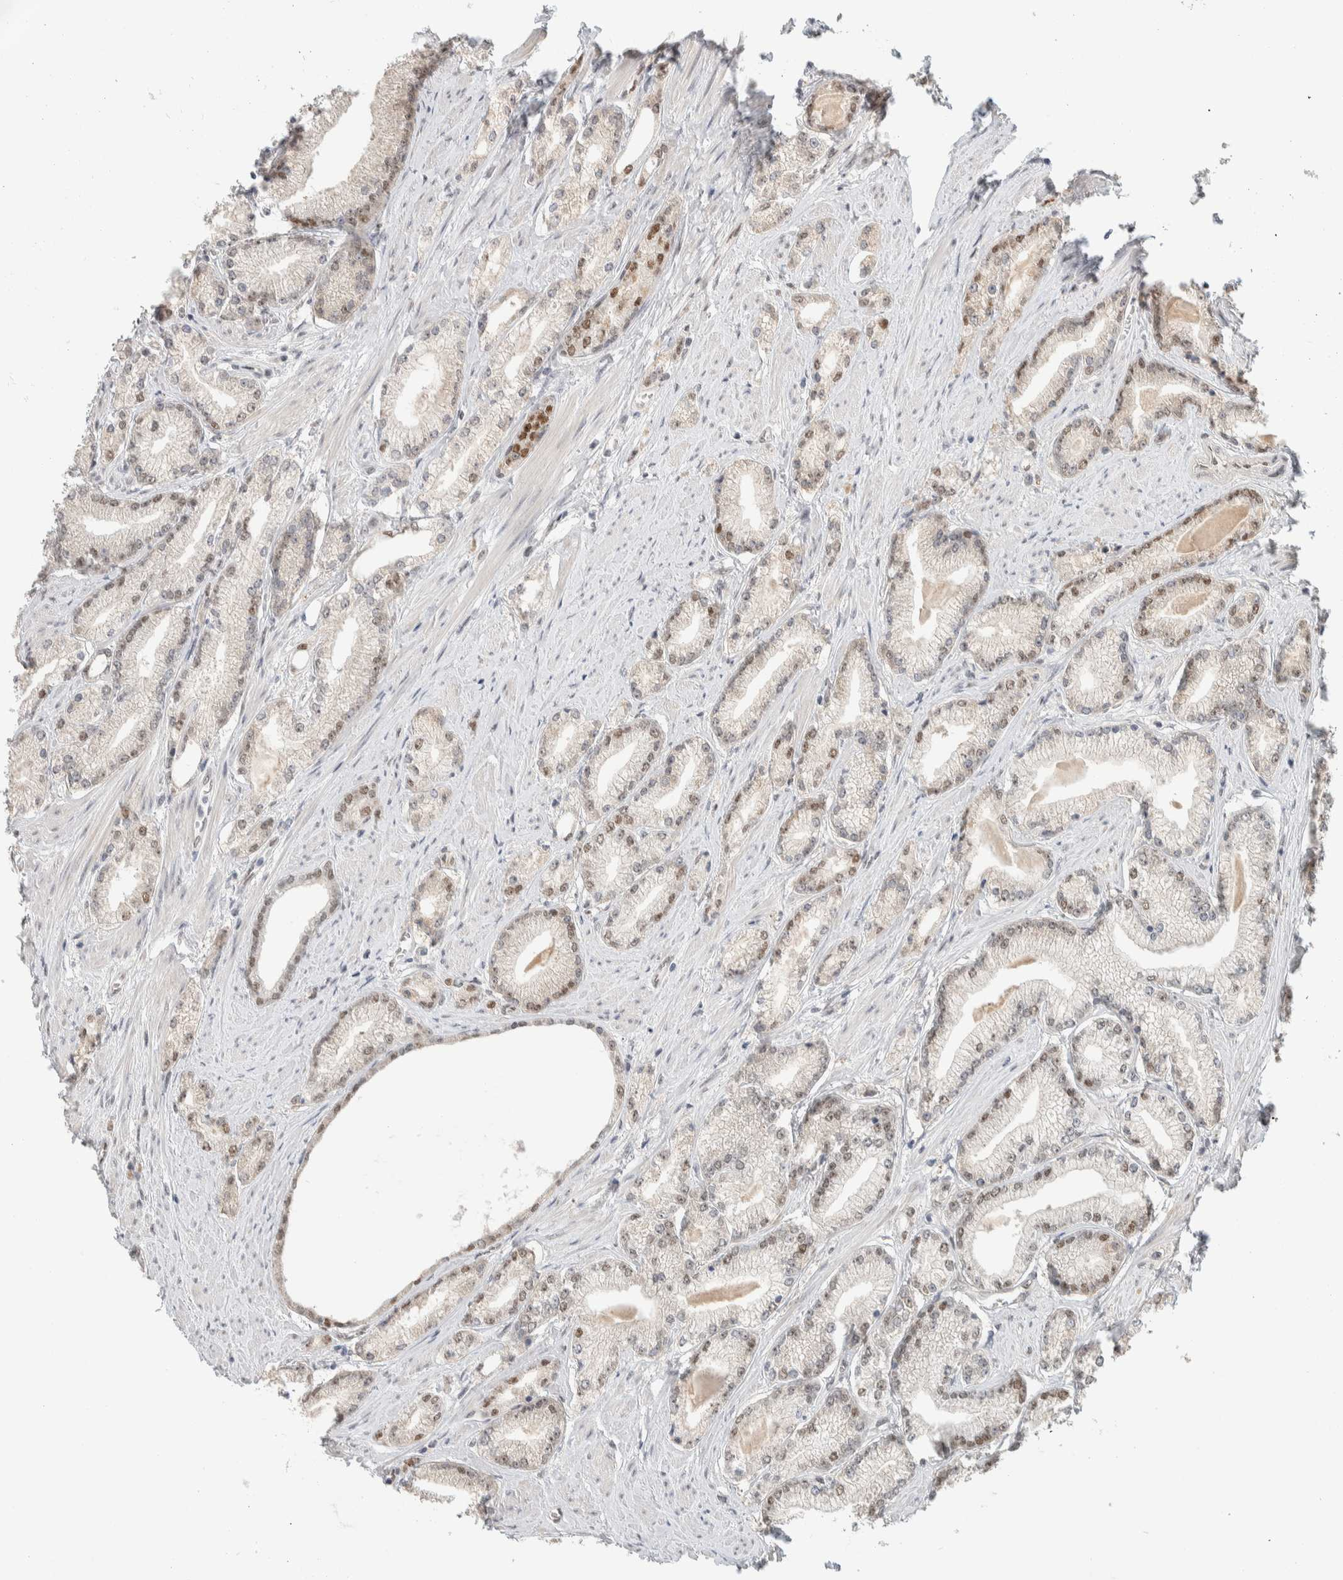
{"staining": {"intensity": "weak", "quantity": ">75%", "location": "nuclear"}, "tissue": "prostate cancer", "cell_type": "Tumor cells", "image_type": "cancer", "snomed": [{"axis": "morphology", "description": "Adenocarcinoma, Low grade"}, {"axis": "topography", "description": "Prostate"}], "caption": "A micrograph showing weak nuclear staining in about >75% of tumor cells in prostate cancer (adenocarcinoma (low-grade)), as visualized by brown immunohistochemical staining.", "gene": "PUS7", "patient": {"sex": "male", "age": 62}}